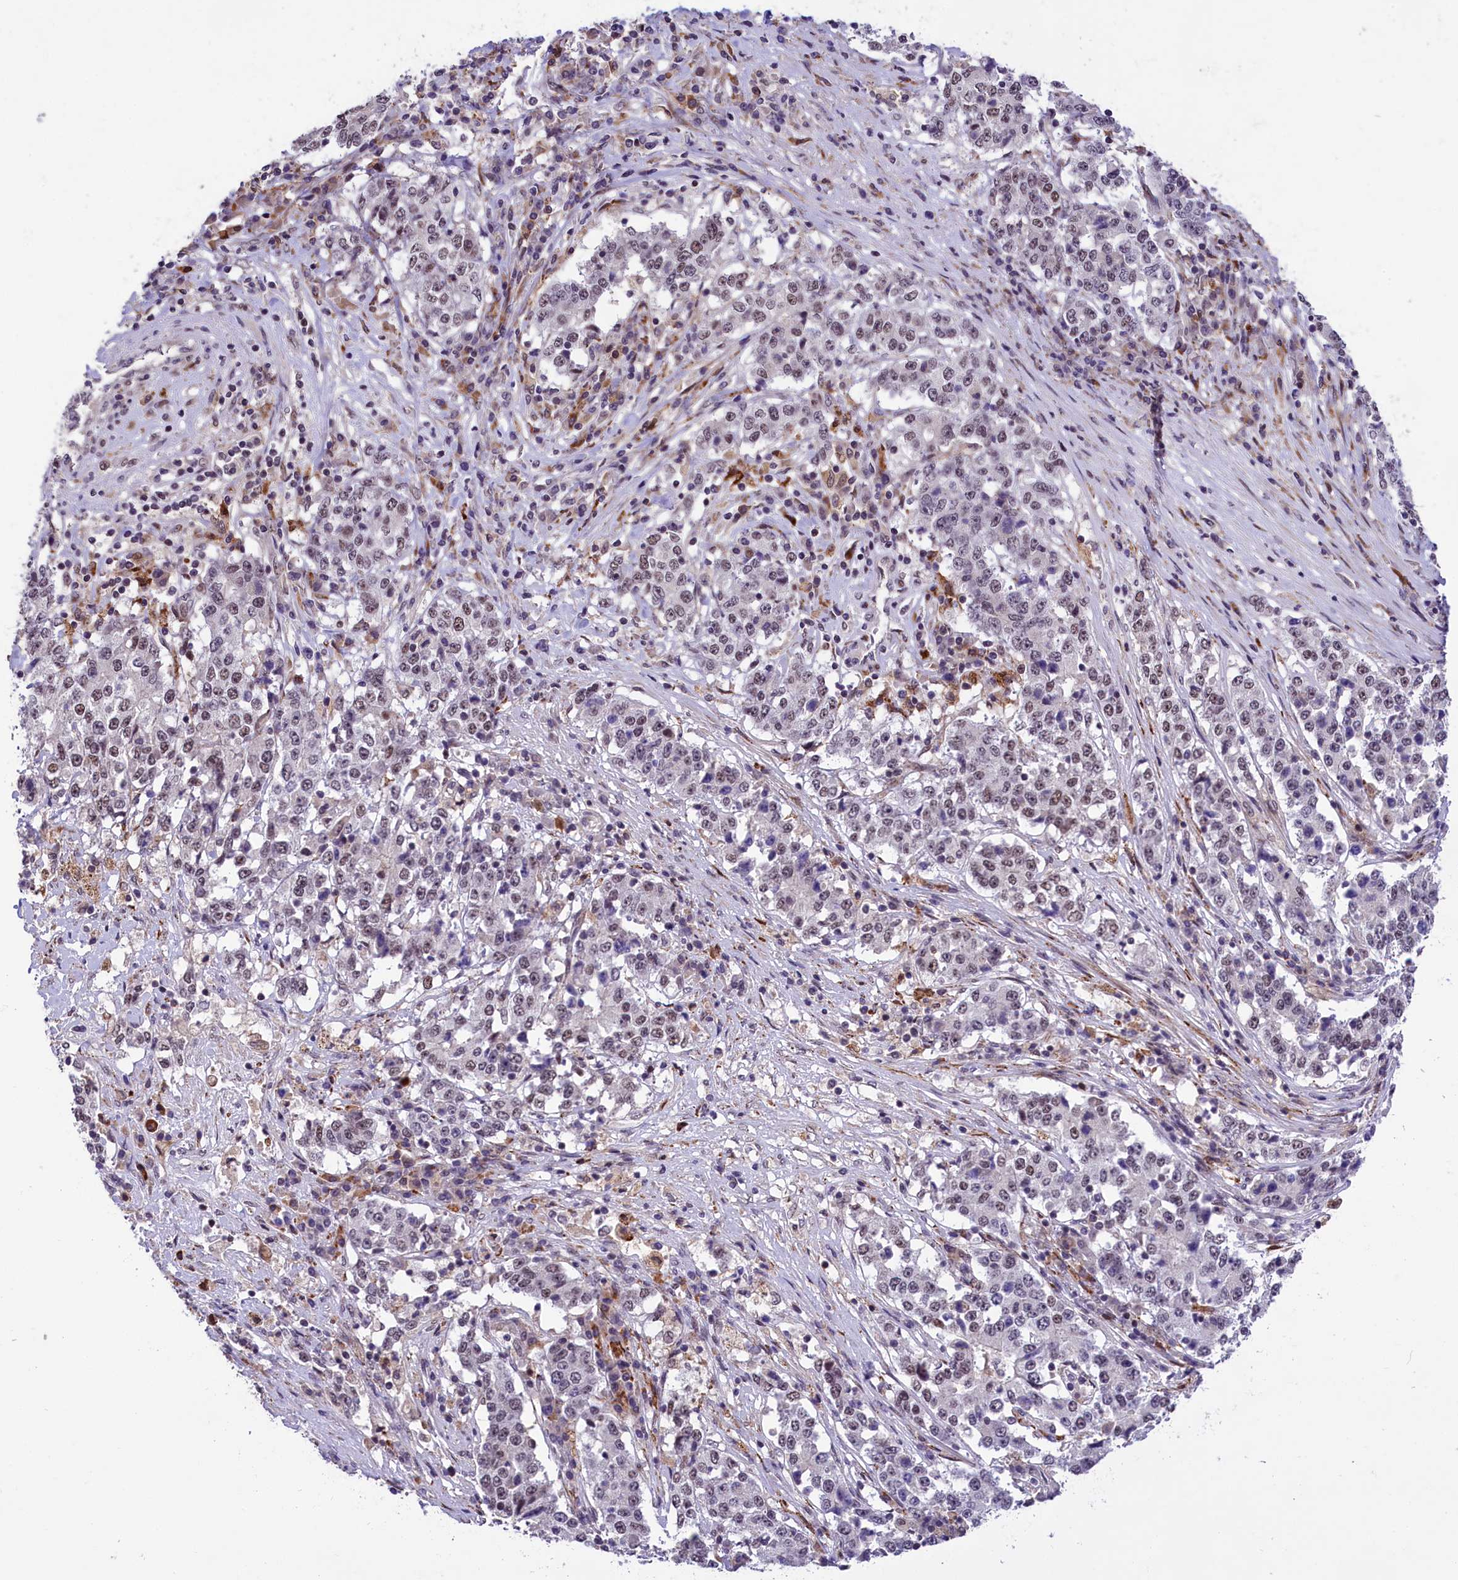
{"staining": {"intensity": "weak", "quantity": "<25%", "location": "nuclear"}, "tissue": "stomach cancer", "cell_type": "Tumor cells", "image_type": "cancer", "snomed": [{"axis": "morphology", "description": "Adenocarcinoma, NOS"}, {"axis": "topography", "description": "Stomach"}], "caption": "This is an immunohistochemistry micrograph of stomach adenocarcinoma. There is no staining in tumor cells.", "gene": "FBXO45", "patient": {"sex": "male", "age": 59}}